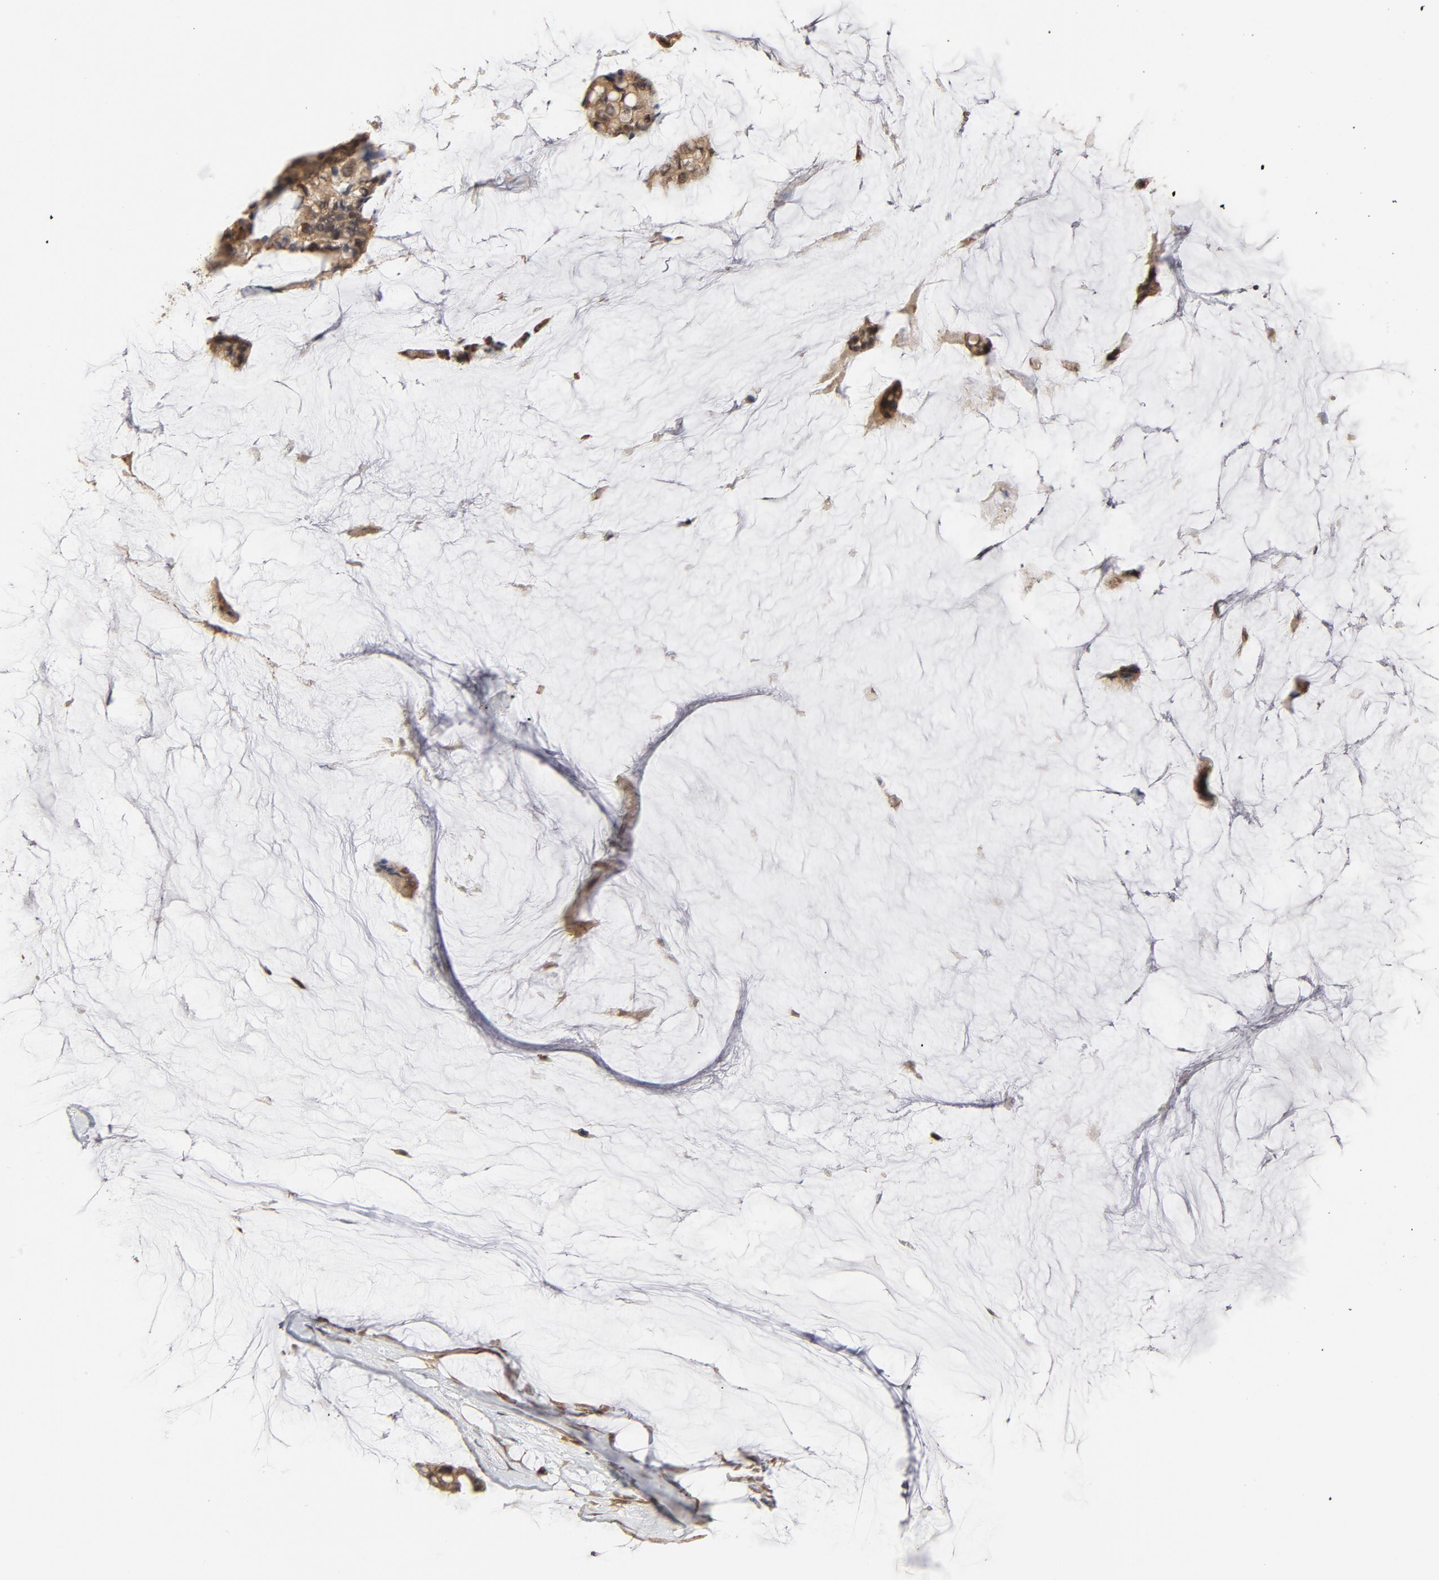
{"staining": {"intensity": "moderate", "quantity": ">75%", "location": "cytoplasmic/membranous,nuclear"}, "tissue": "ovarian cancer", "cell_type": "Tumor cells", "image_type": "cancer", "snomed": [{"axis": "morphology", "description": "Cystadenocarcinoma, mucinous, NOS"}, {"axis": "topography", "description": "Ovary"}], "caption": "This is a photomicrograph of IHC staining of mucinous cystadenocarcinoma (ovarian), which shows moderate expression in the cytoplasmic/membranous and nuclear of tumor cells.", "gene": "NEDD8", "patient": {"sex": "female", "age": 39}}